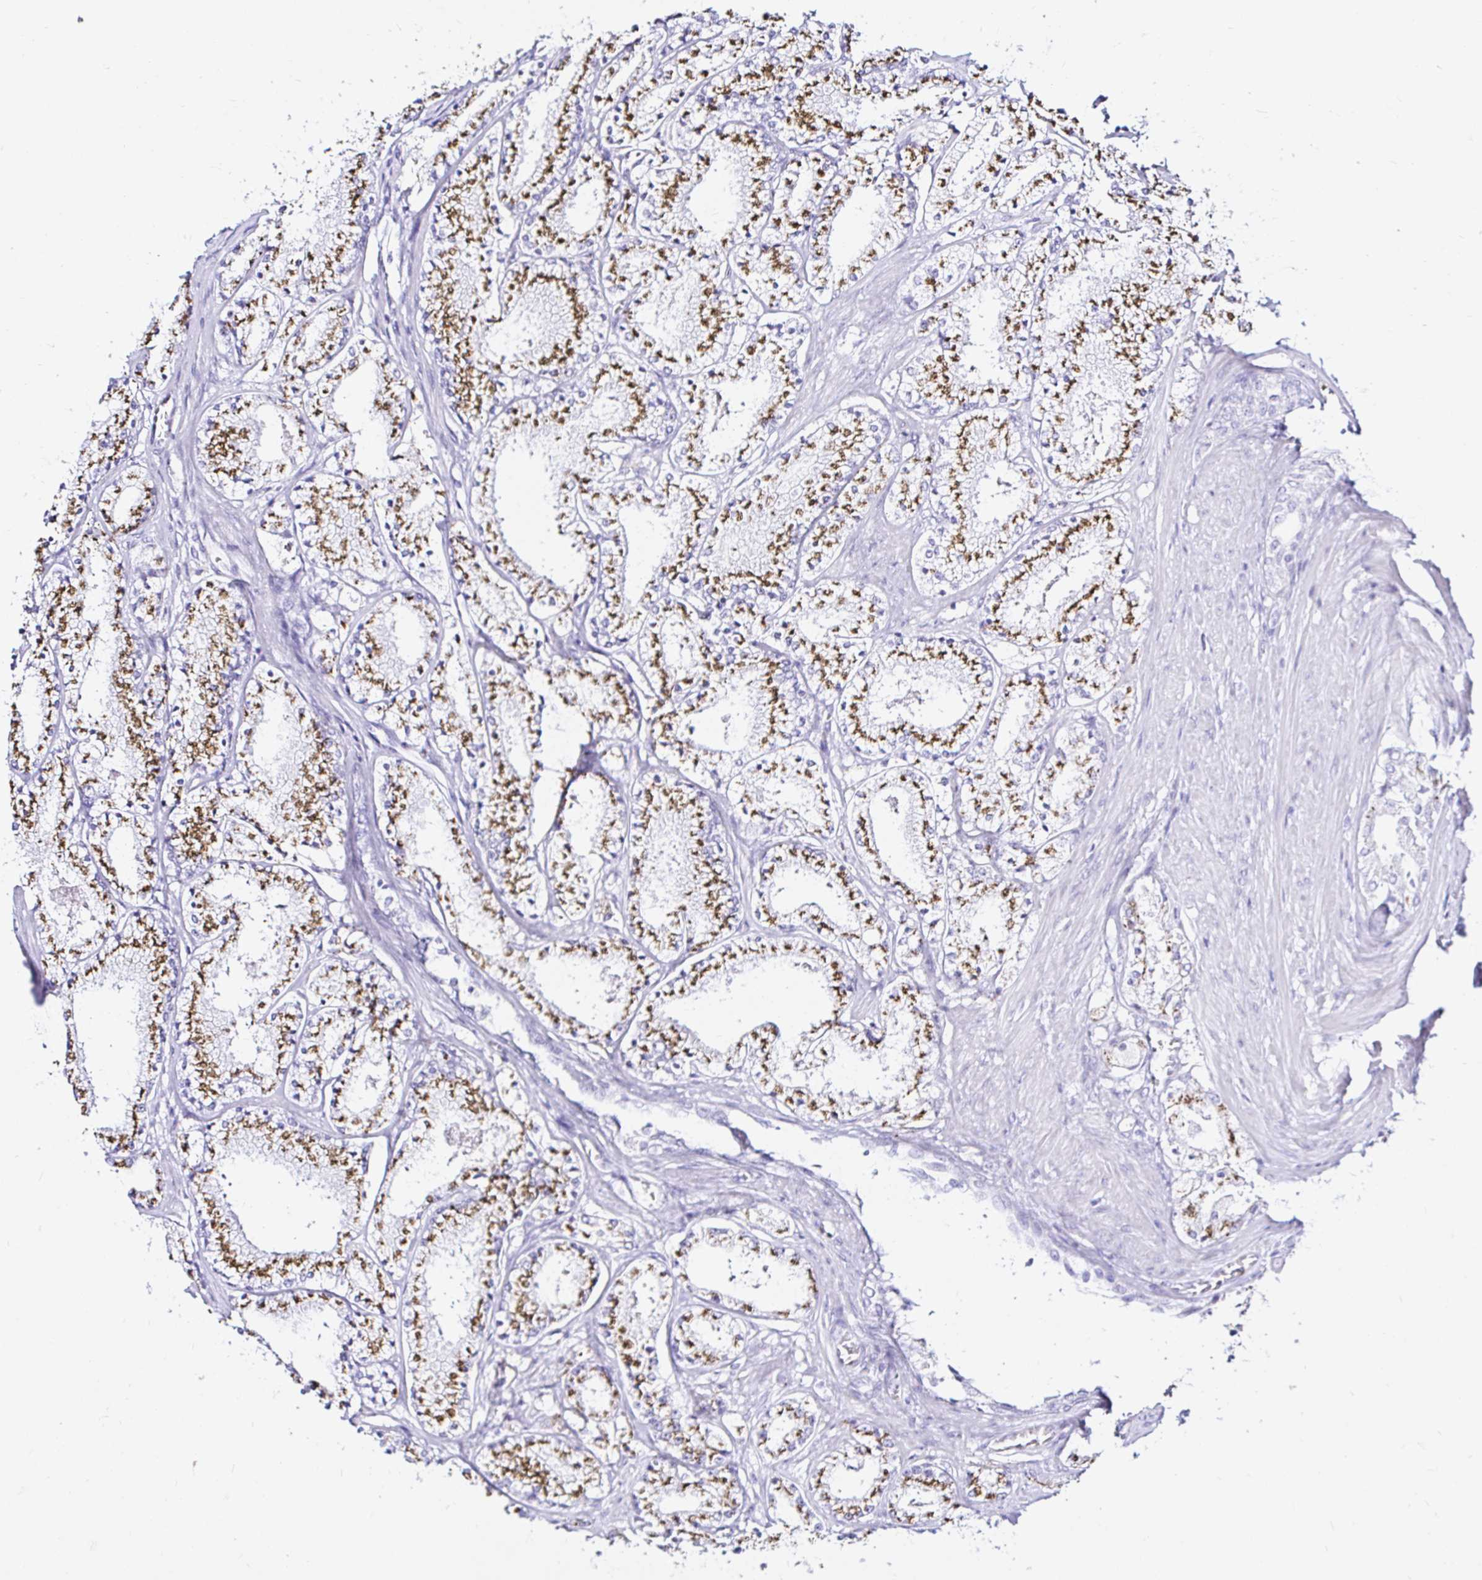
{"staining": {"intensity": "moderate", "quantity": ">75%", "location": "cytoplasmic/membranous"}, "tissue": "prostate cancer", "cell_type": "Tumor cells", "image_type": "cancer", "snomed": [{"axis": "morphology", "description": "Adenocarcinoma, High grade"}, {"axis": "topography", "description": "Prostate"}], "caption": "The image demonstrates a brown stain indicating the presence of a protein in the cytoplasmic/membranous of tumor cells in prostate cancer.", "gene": "ZNF432", "patient": {"sex": "male", "age": 63}}